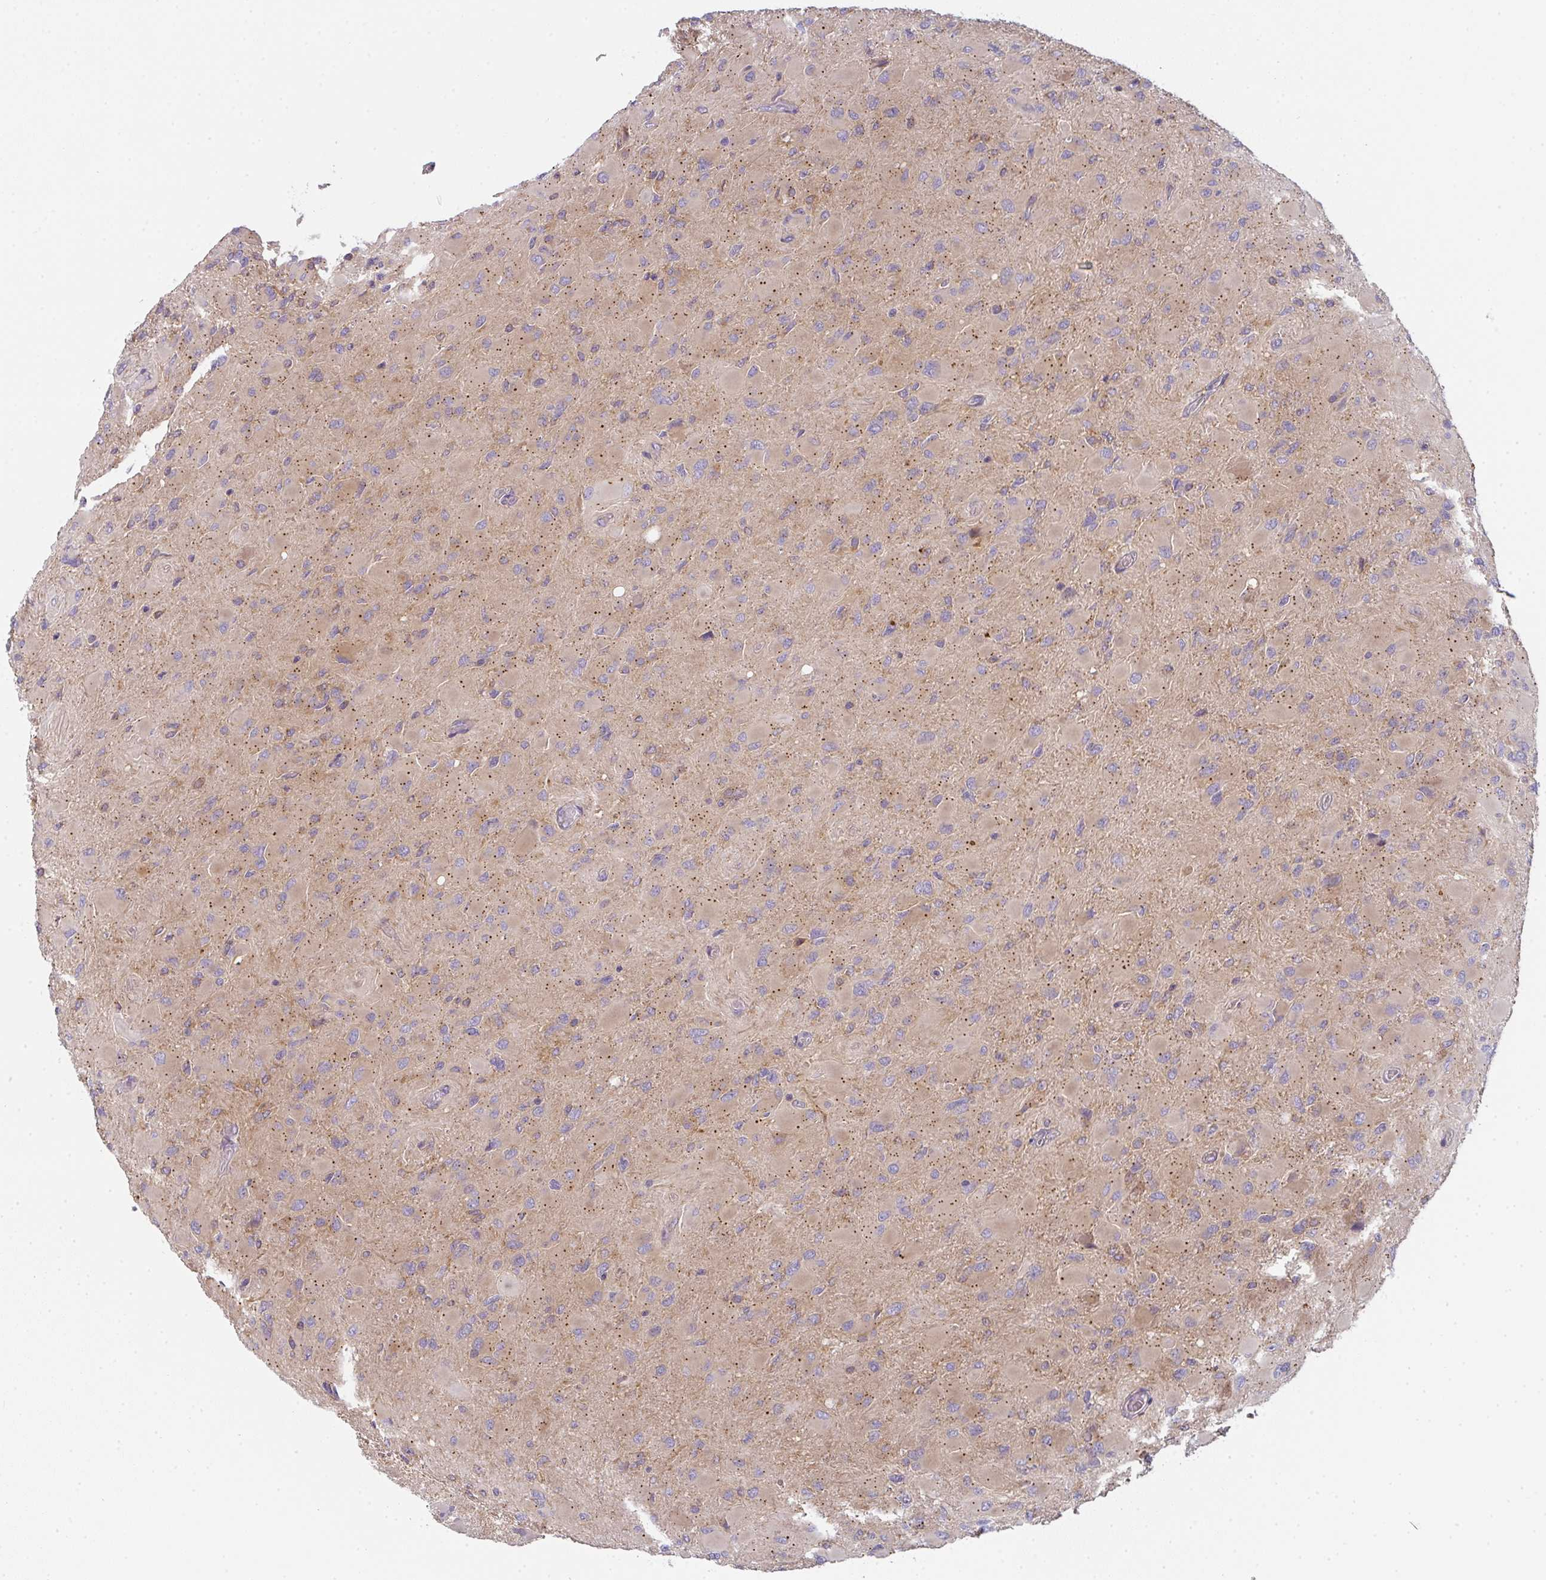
{"staining": {"intensity": "moderate", "quantity": "25%-75%", "location": "cytoplasmic/membranous"}, "tissue": "glioma", "cell_type": "Tumor cells", "image_type": "cancer", "snomed": [{"axis": "morphology", "description": "Glioma, malignant, High grade"}, {"axis": "topography", "description": "Cerebral cortex"}], "caption": "A brown stain labels moderate cytoplasmic/membranous staining of a protein in human glioma tumor cells.", "gene": "SNX5", "patient": {"sex": "female", "age": 36}}